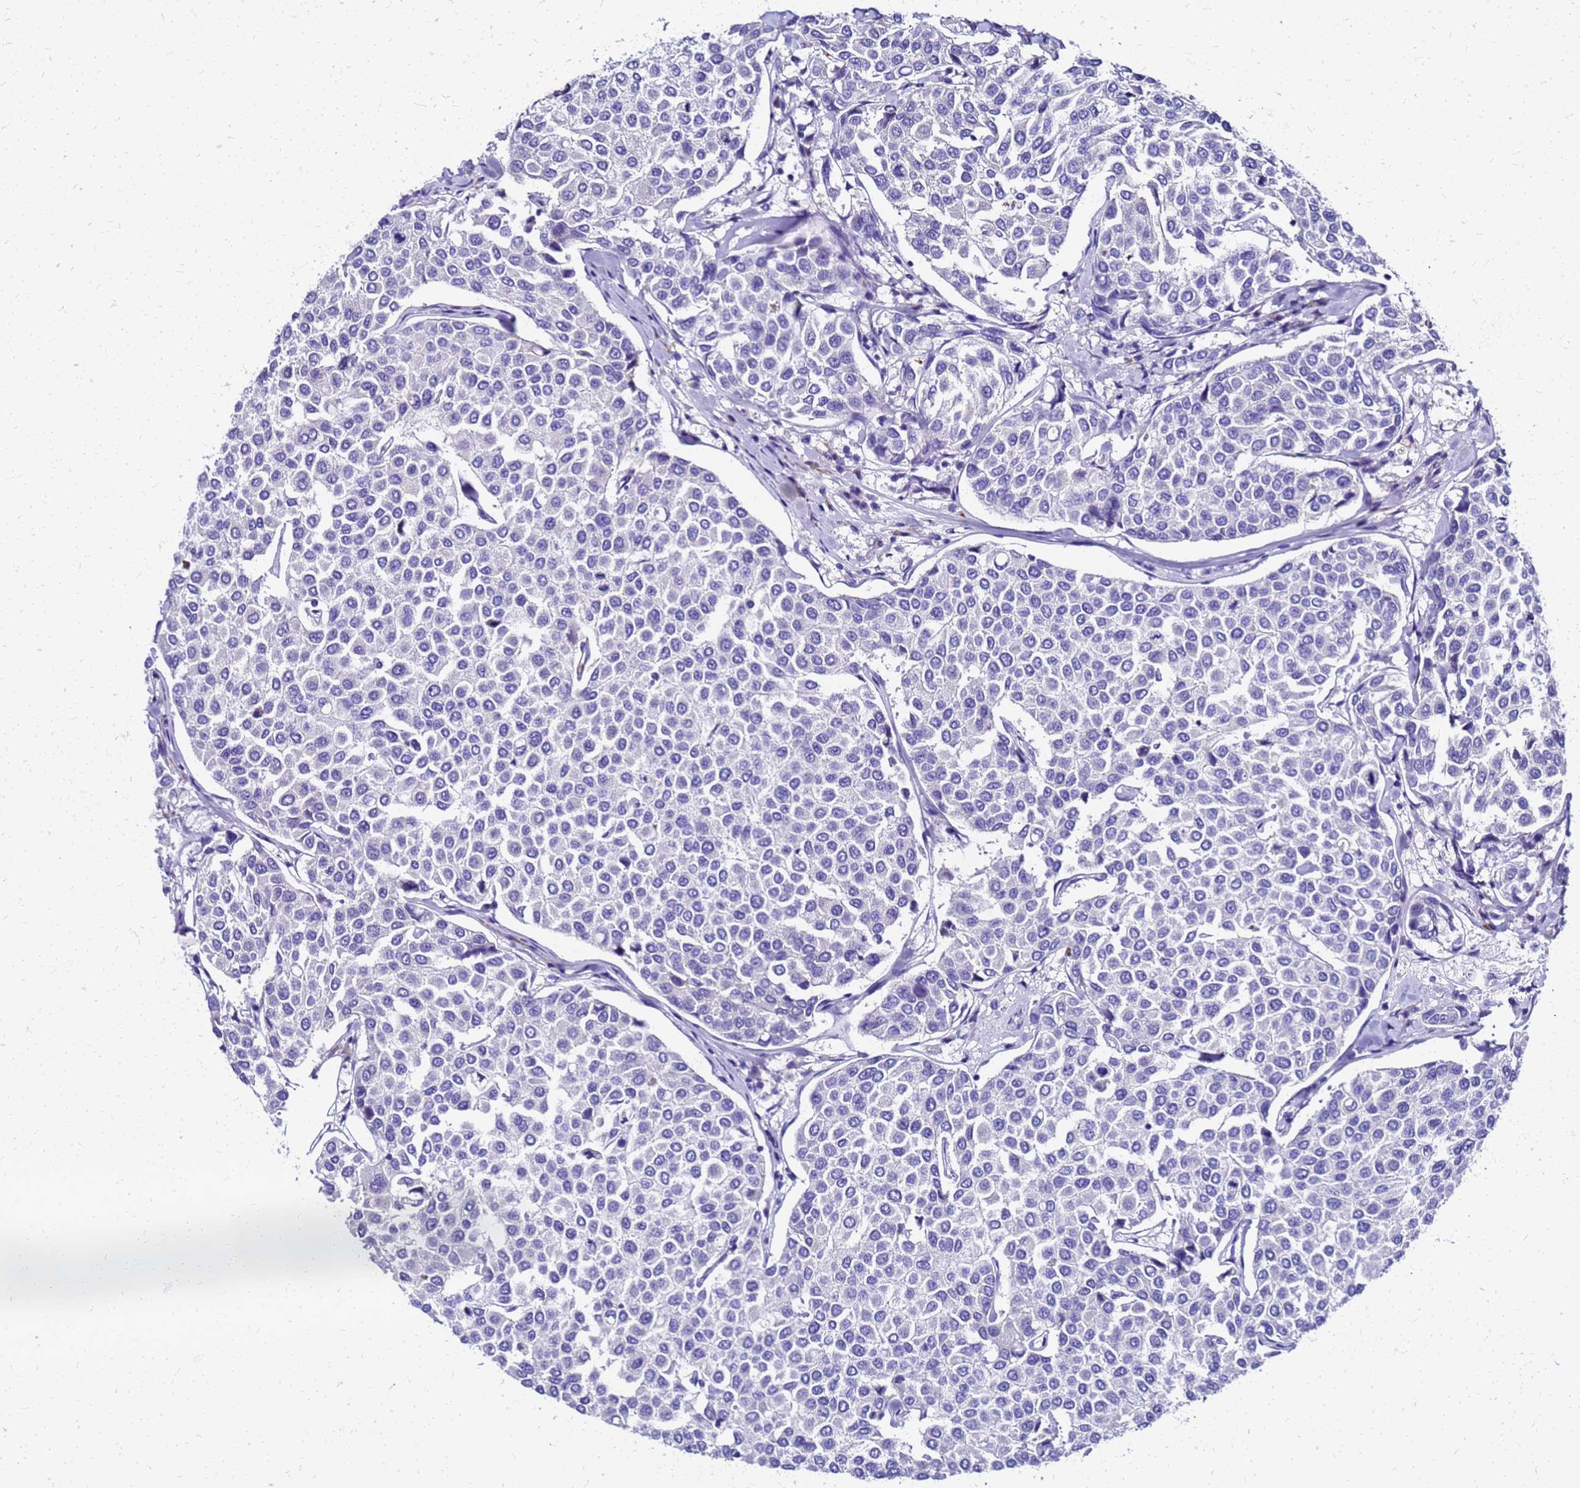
{"staining": {"intensity": "negative", "quantity": "none", "location": "none"}, "tissue": "breast cancer", "cell_type": "Tumor cells", "image_type": "cancer", "snomed": [{"axis": "morphology", "description": "Duct carcinoma"}, {"axis": "topography", "description": "Breast"}], "caption": "An IHC photomicrograph of breast cancer (infiltrating ductal carcinoma) is shown. There is no staining in tumor cells of breast cancer (infiltrating ductal carcinoma). The staining was performed using DAB (3,3'-diaminobenzidine) to visualize the protein expression in brown, while the nuclei were stained in blue with hematoxylin (Magnification: 20x).", "gene": "SMIM21", "patient": {"sex": "female", "age": 55}}